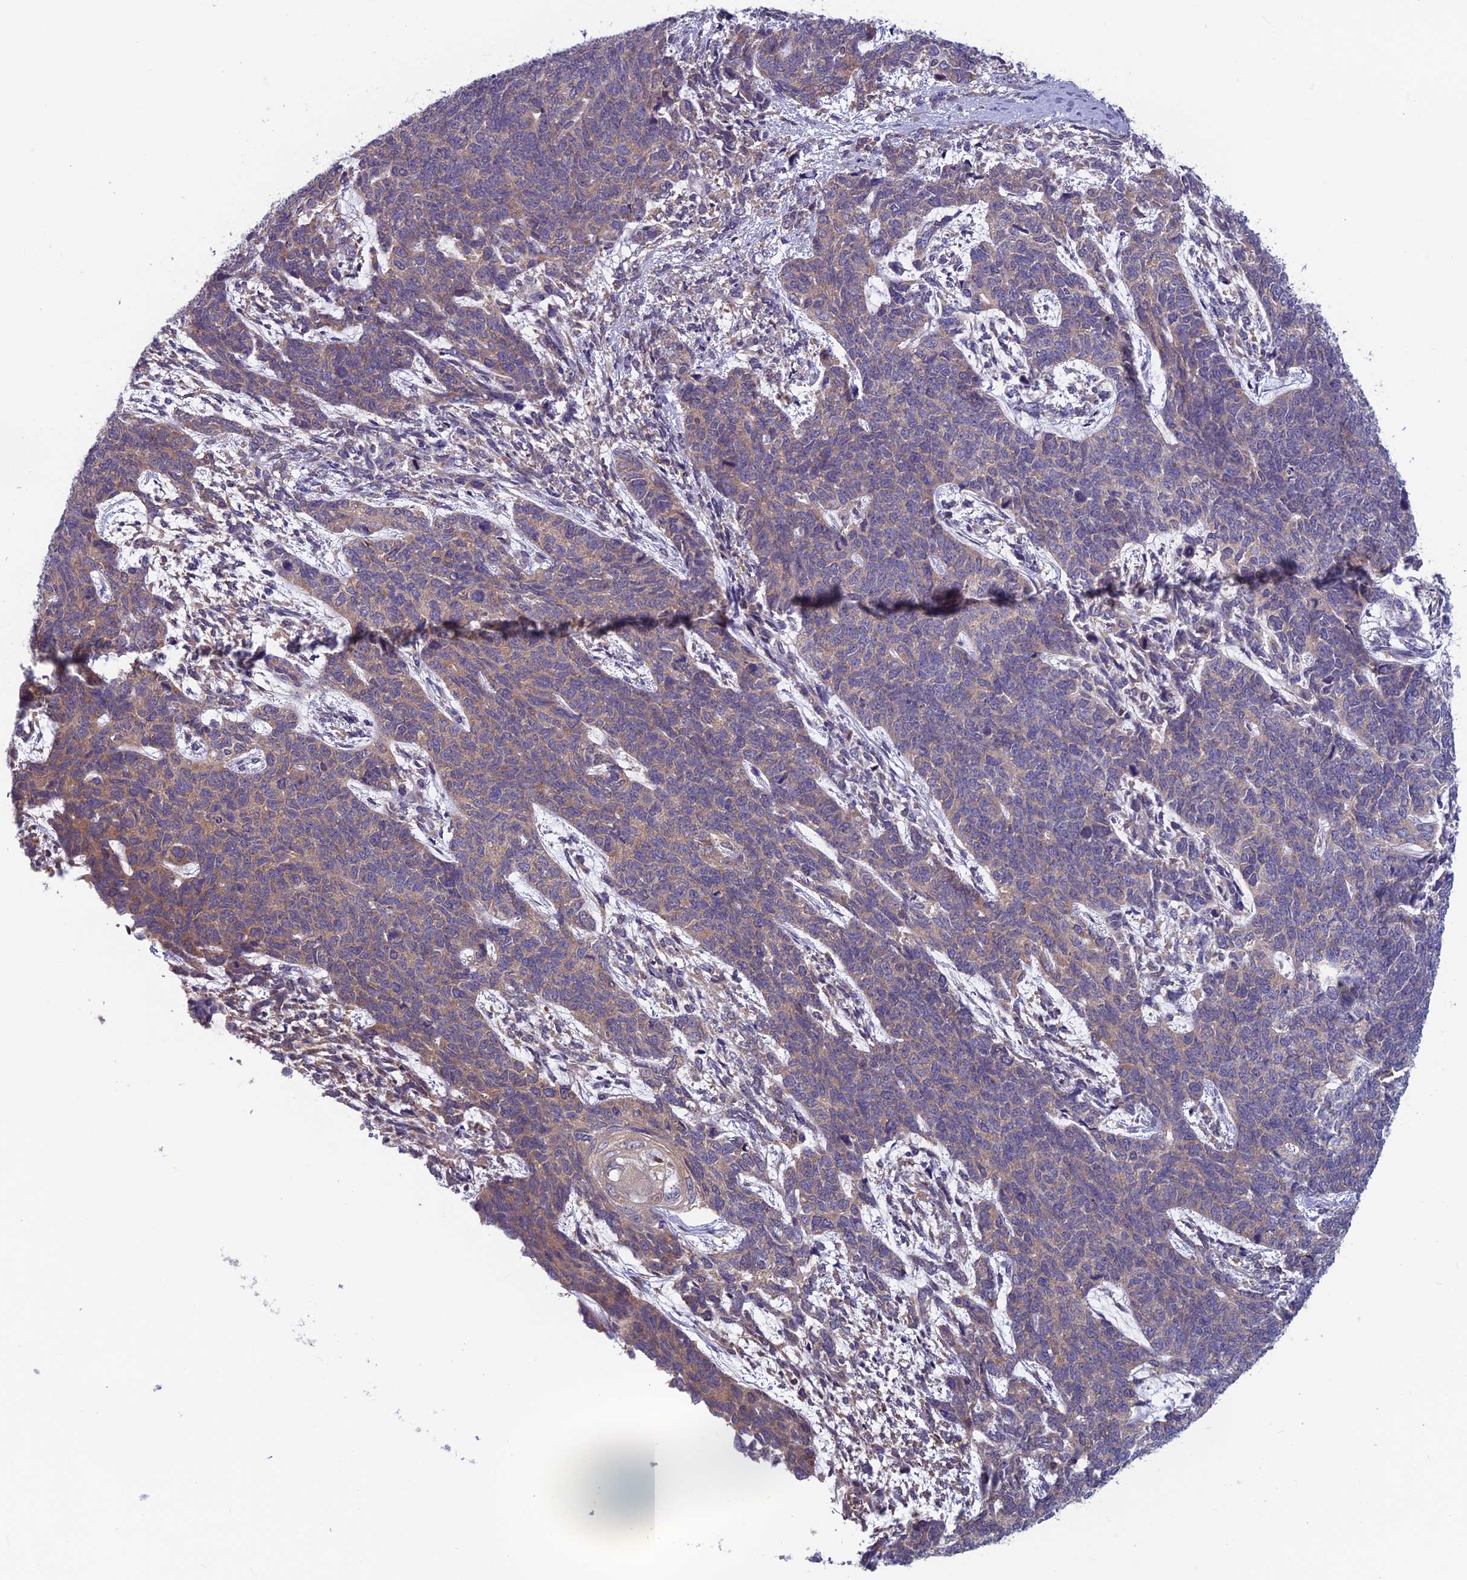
{"staining": {"intensity": "weak", "quantity": "25%-75%", "location": "cytoplasmic/membranous"}, "tissue": "cervical cancer", "cell_type": "Tumor cells", "image_type": "cancer", "snomed": [{"axis": "morphology", "description": "Squamous cell carcinoma, NOS"}, {"axis": "topography", "description": "Cervix"}], "caption": "This is a photomicrograph of IHC staining of cervical squamous cell carcinoma, which shows weak staining in the cytoplasmic/membranous of tumor cells.", "gene": "MAST2", "patient": {"sex": "female", "age": 63}}